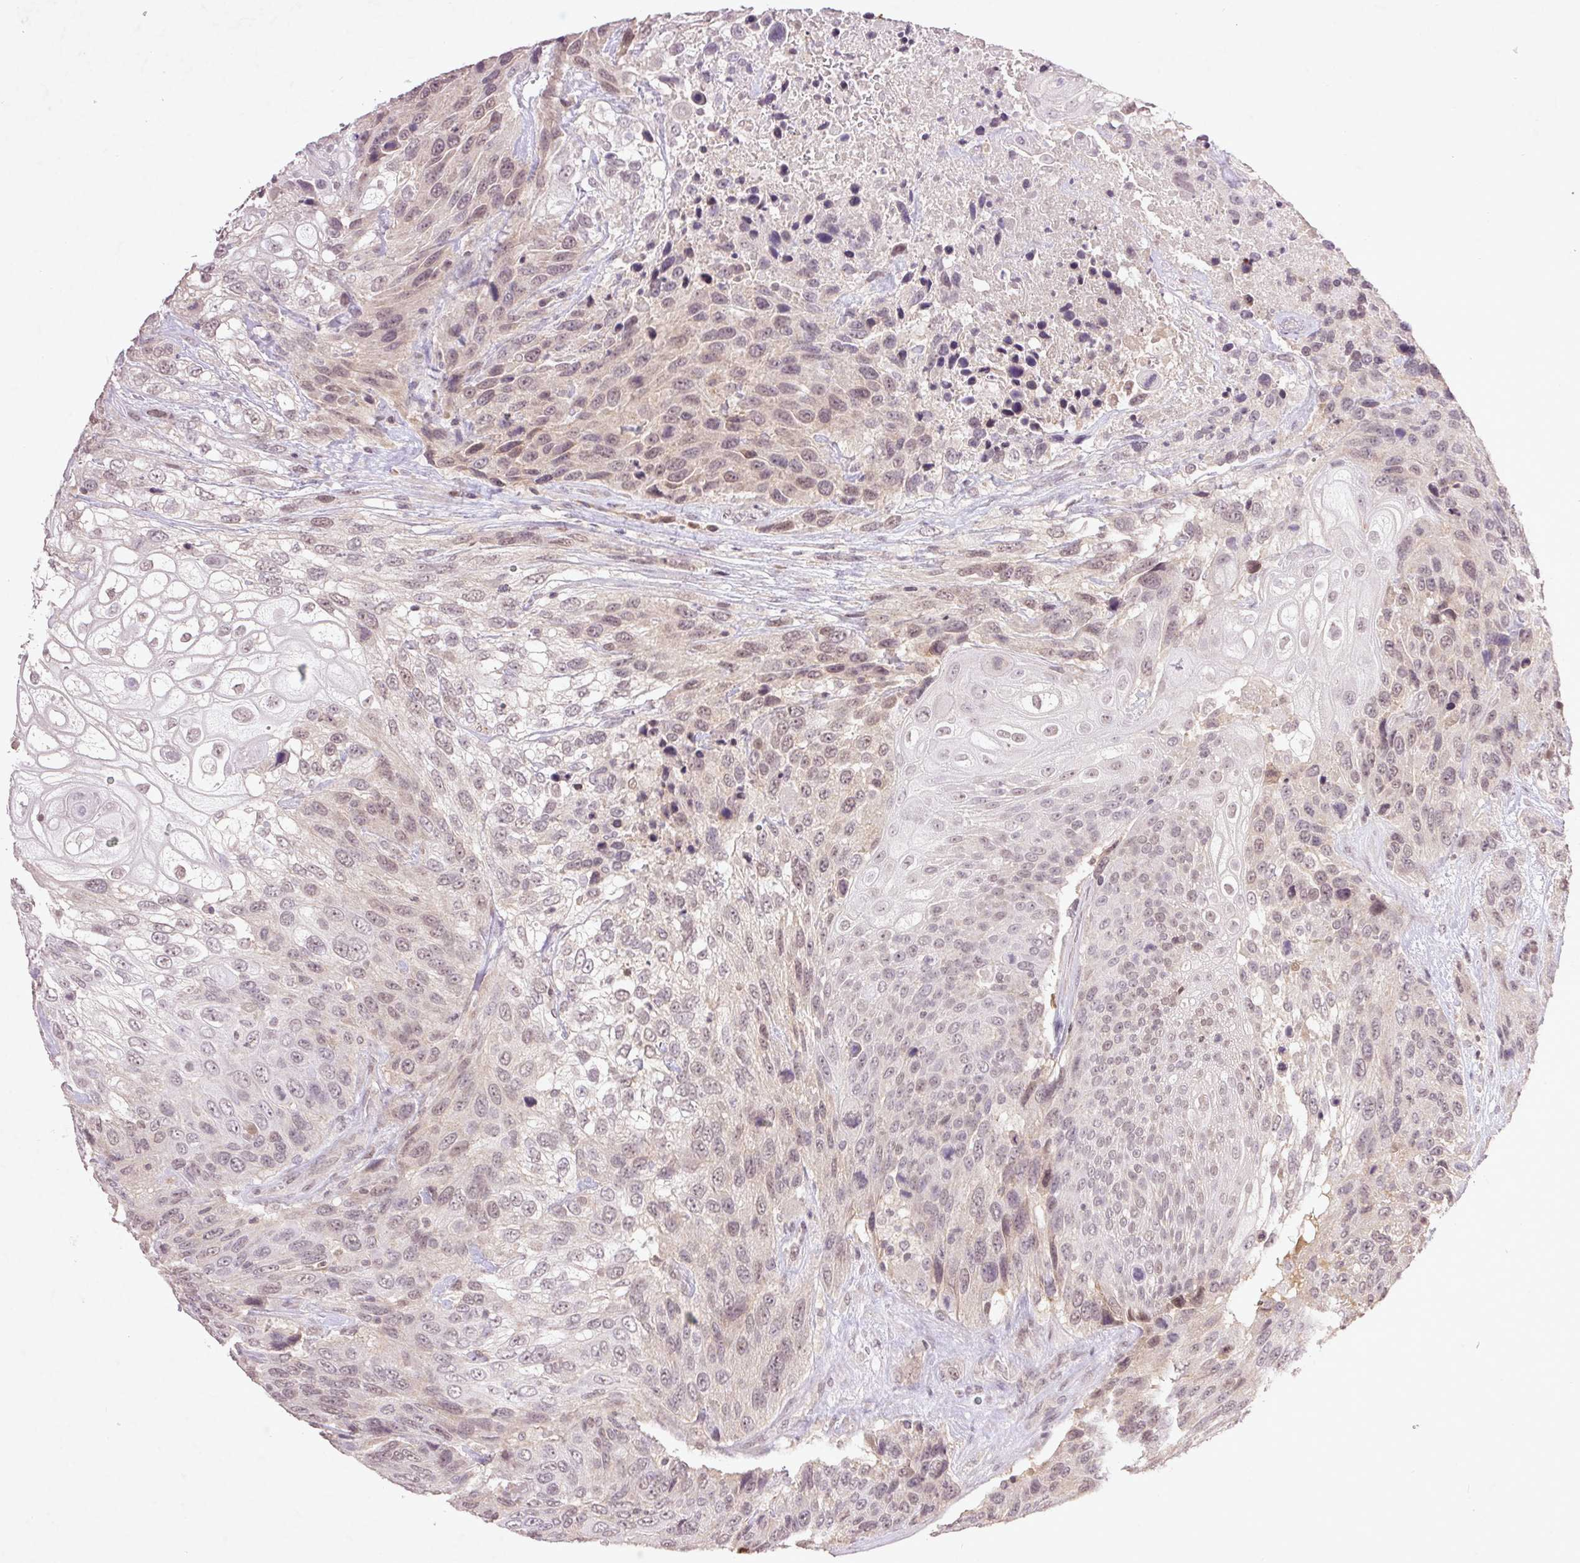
{"staining": {"intensity": "weak", "quantity": "25%-75%", "location": "nuclear"}, "tissue": "urothelial cancer", "cell_type": "Tumor cells", "image_type": "cancer", "snomed": [{"axis": "morphology", "description": "Urothelial carcinoma, High grade"}, {"axis": "topography", "description": "Urinary bladder"}], "caption": "Urothelial carcinoma (high-grade) was stained to show a protein in brown. There is low levels of weak nuclear expression in approximately 25%-75% of tumor cells. (brown staining indicates protein expression, while blue staining denotes nuclei).", "gene": "FAM168B", "patient": {"sex": "female", "age": 70}}